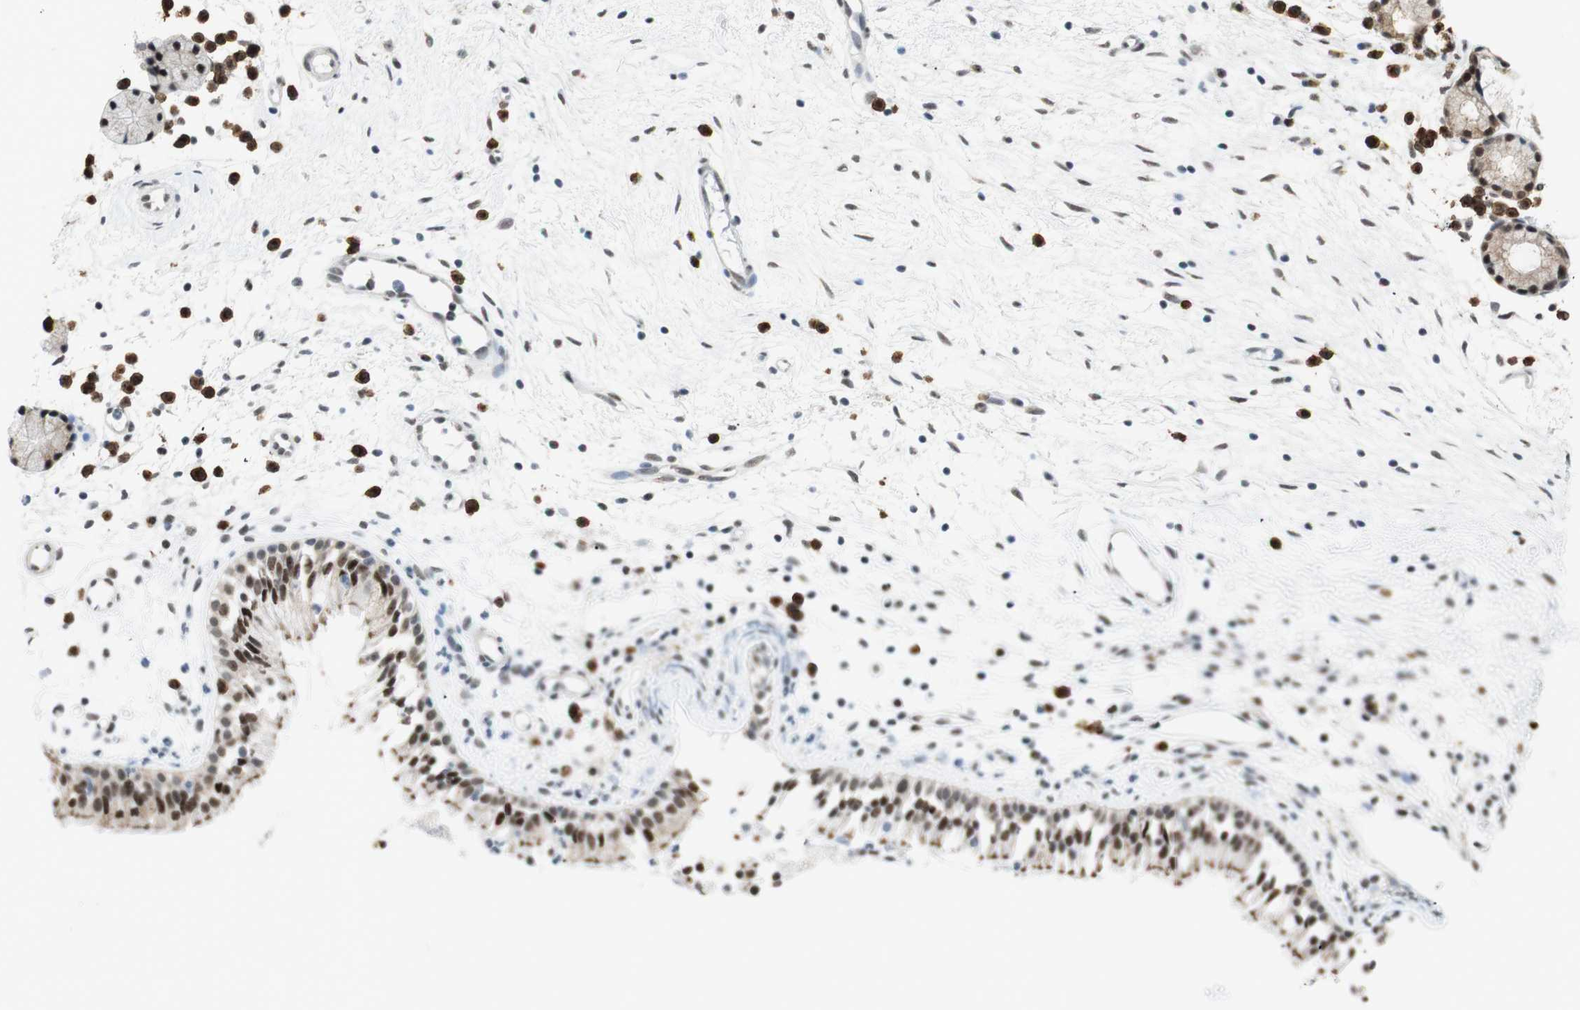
{"staining": {"intensity": "strong", "quantity": ">75%", "location": "nuclear"}, "tissue": "nasopharynx", "cell_type": "Respiratory epithelial cells", "image_type": "normal", "snomed": [{"axis": "morphology", "description": "Normal tissue, NOS"}, {"axis": "topography", "description": "Nasopharynx"}], "caption": "Brown immunohistochemical staining in normal nasopharynx displays strong nuclear expression in about >75% of respiratory epithelial cells.", "gene": "SMARCE1", "patient": {"sex": "male", "age": 21}}